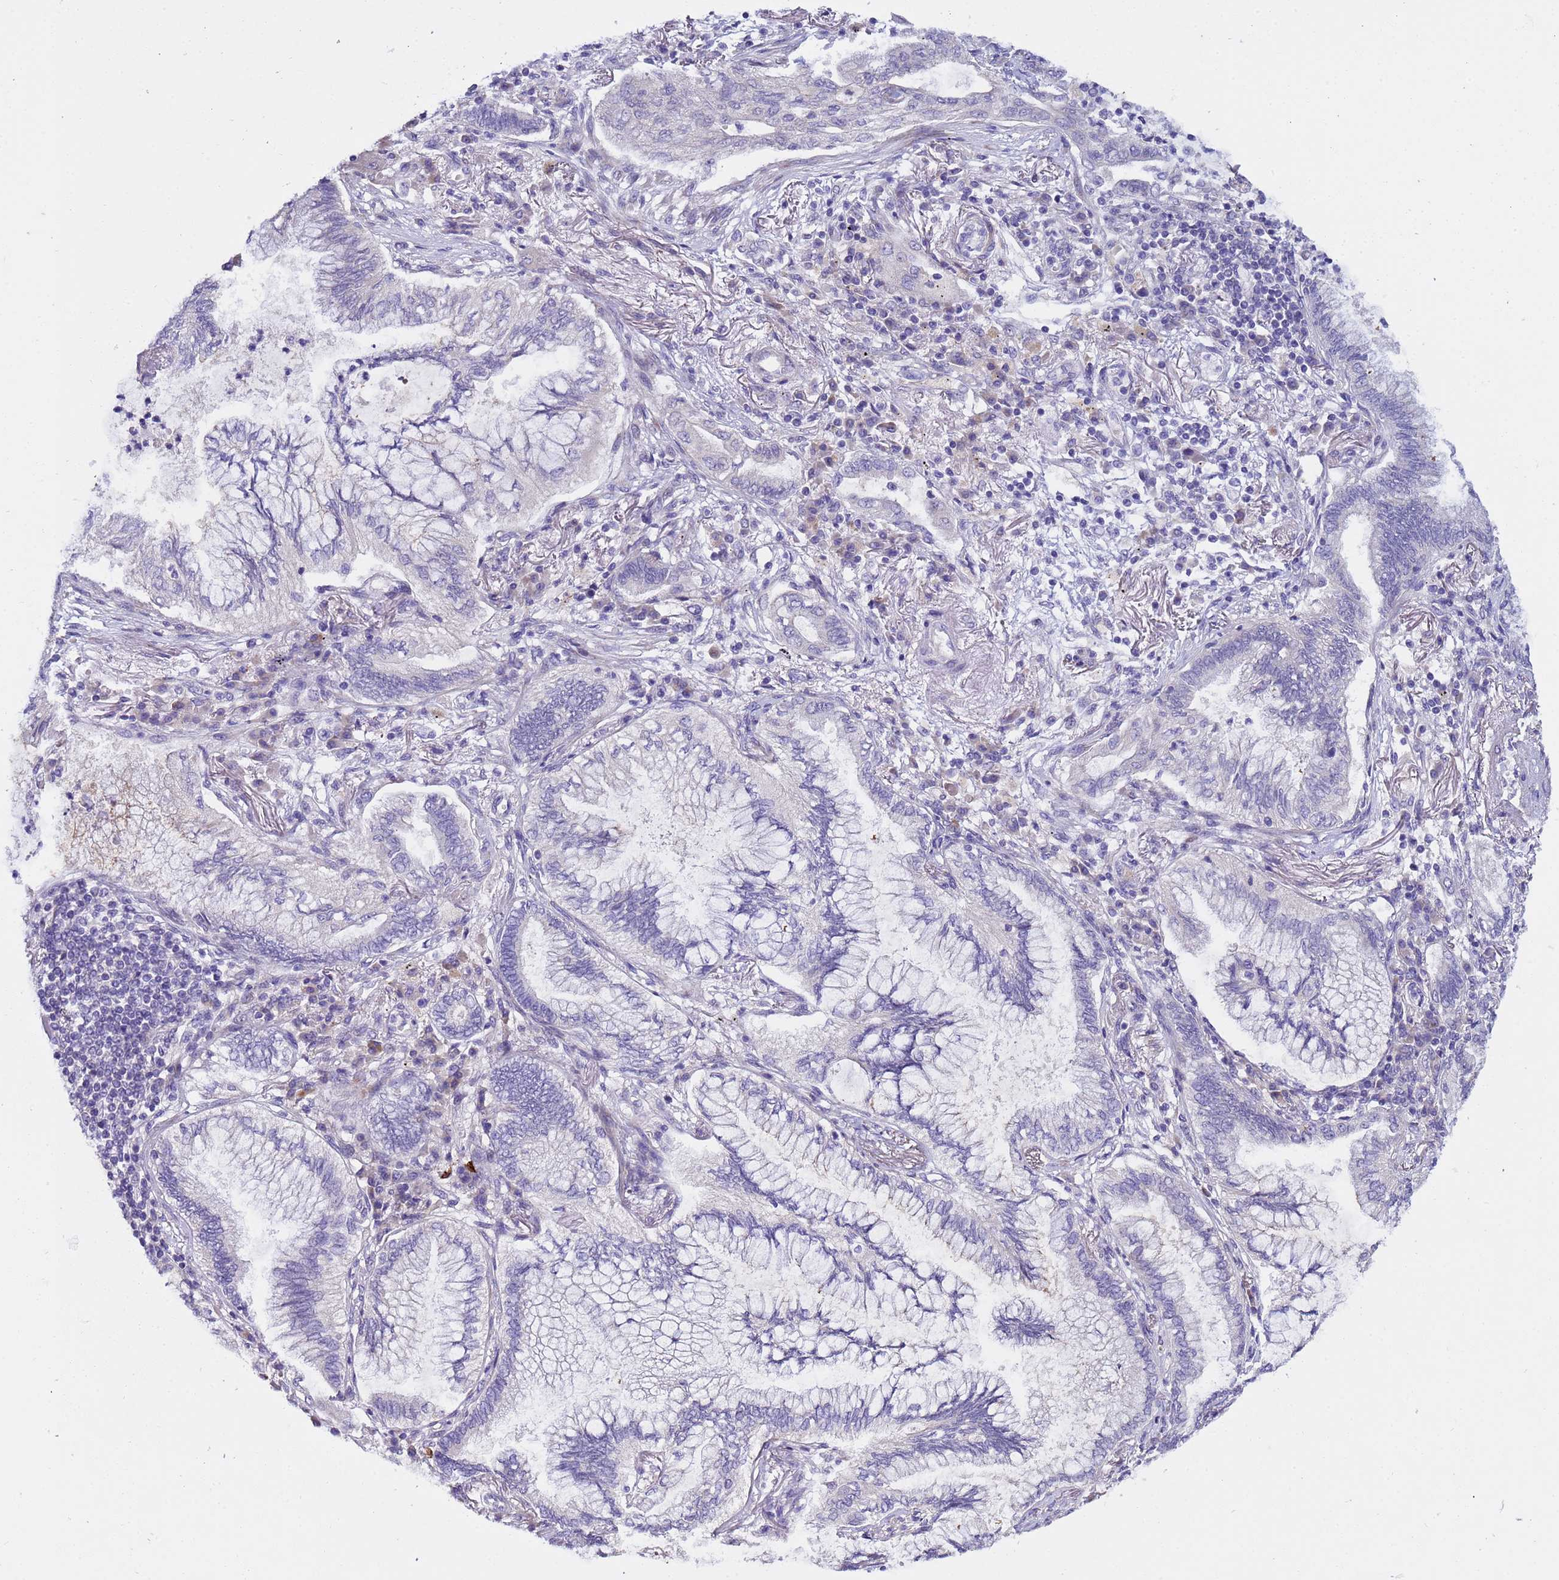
{"staining": {"intensity": "negative", "quantity": "none", "location": "none"}, "tissue": "lung cancer", "cell_type": "Tumor cells", "image_type": "cancer", "snomed": [{"axis": "morphology", "description": "Adenocarcinoma, NOS"}, {"axis": "topography", "description": "Lung"}], "caption": "Lung cancer (adenocarcinoma) was stained to show a protein in brown. There is no significant expression in tumor cells. (Immunohistochemistry (ihc), brightfield microscopy, high magnification).", "gene": "IGSF11", "patient": {"sex": "female", "age": 70}}